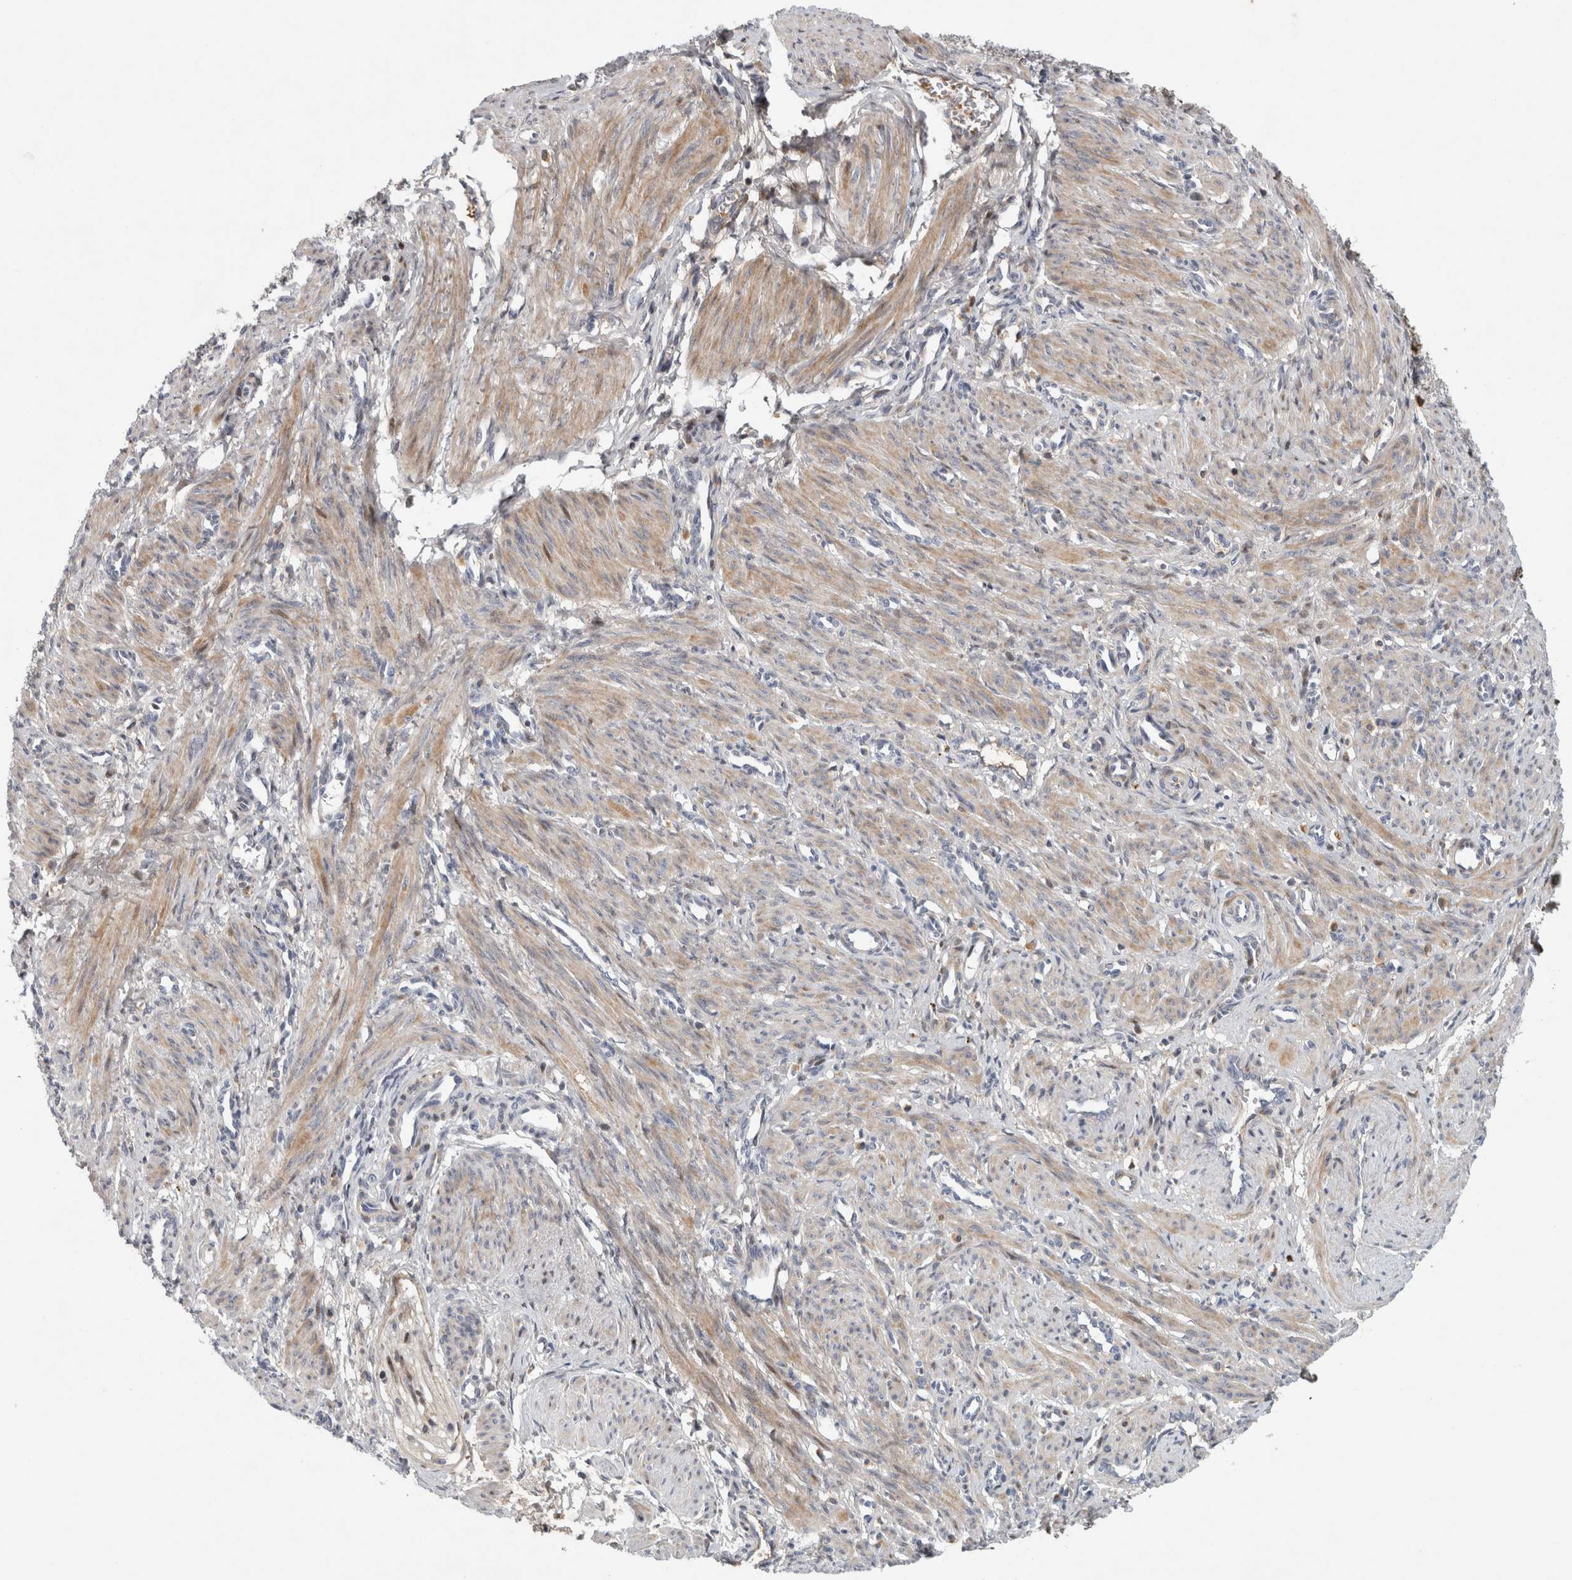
{"staining": {"intensity": "weak", "quantity": ">75%", "location": "cytoplasmic/membranous"}, "tissue": "smooth muscle", "cell_type": "Smooth muscle cells", "image_type": "normal", "snomed": [{"axis": "morphology", "description": "Normal tissue, NOS"}, {"axis": "topography", "description": "Endometrium"}], "caption": "Benign smooth muscle exhibits weak cytoplasmic/membranous staining in approximately >75% of smooth muscle cells (brown staining indicates protein expression, while blue staining denotes nuclei)..", "gene": "RBM48", "patient": {"sex": "female", "age": 33}}